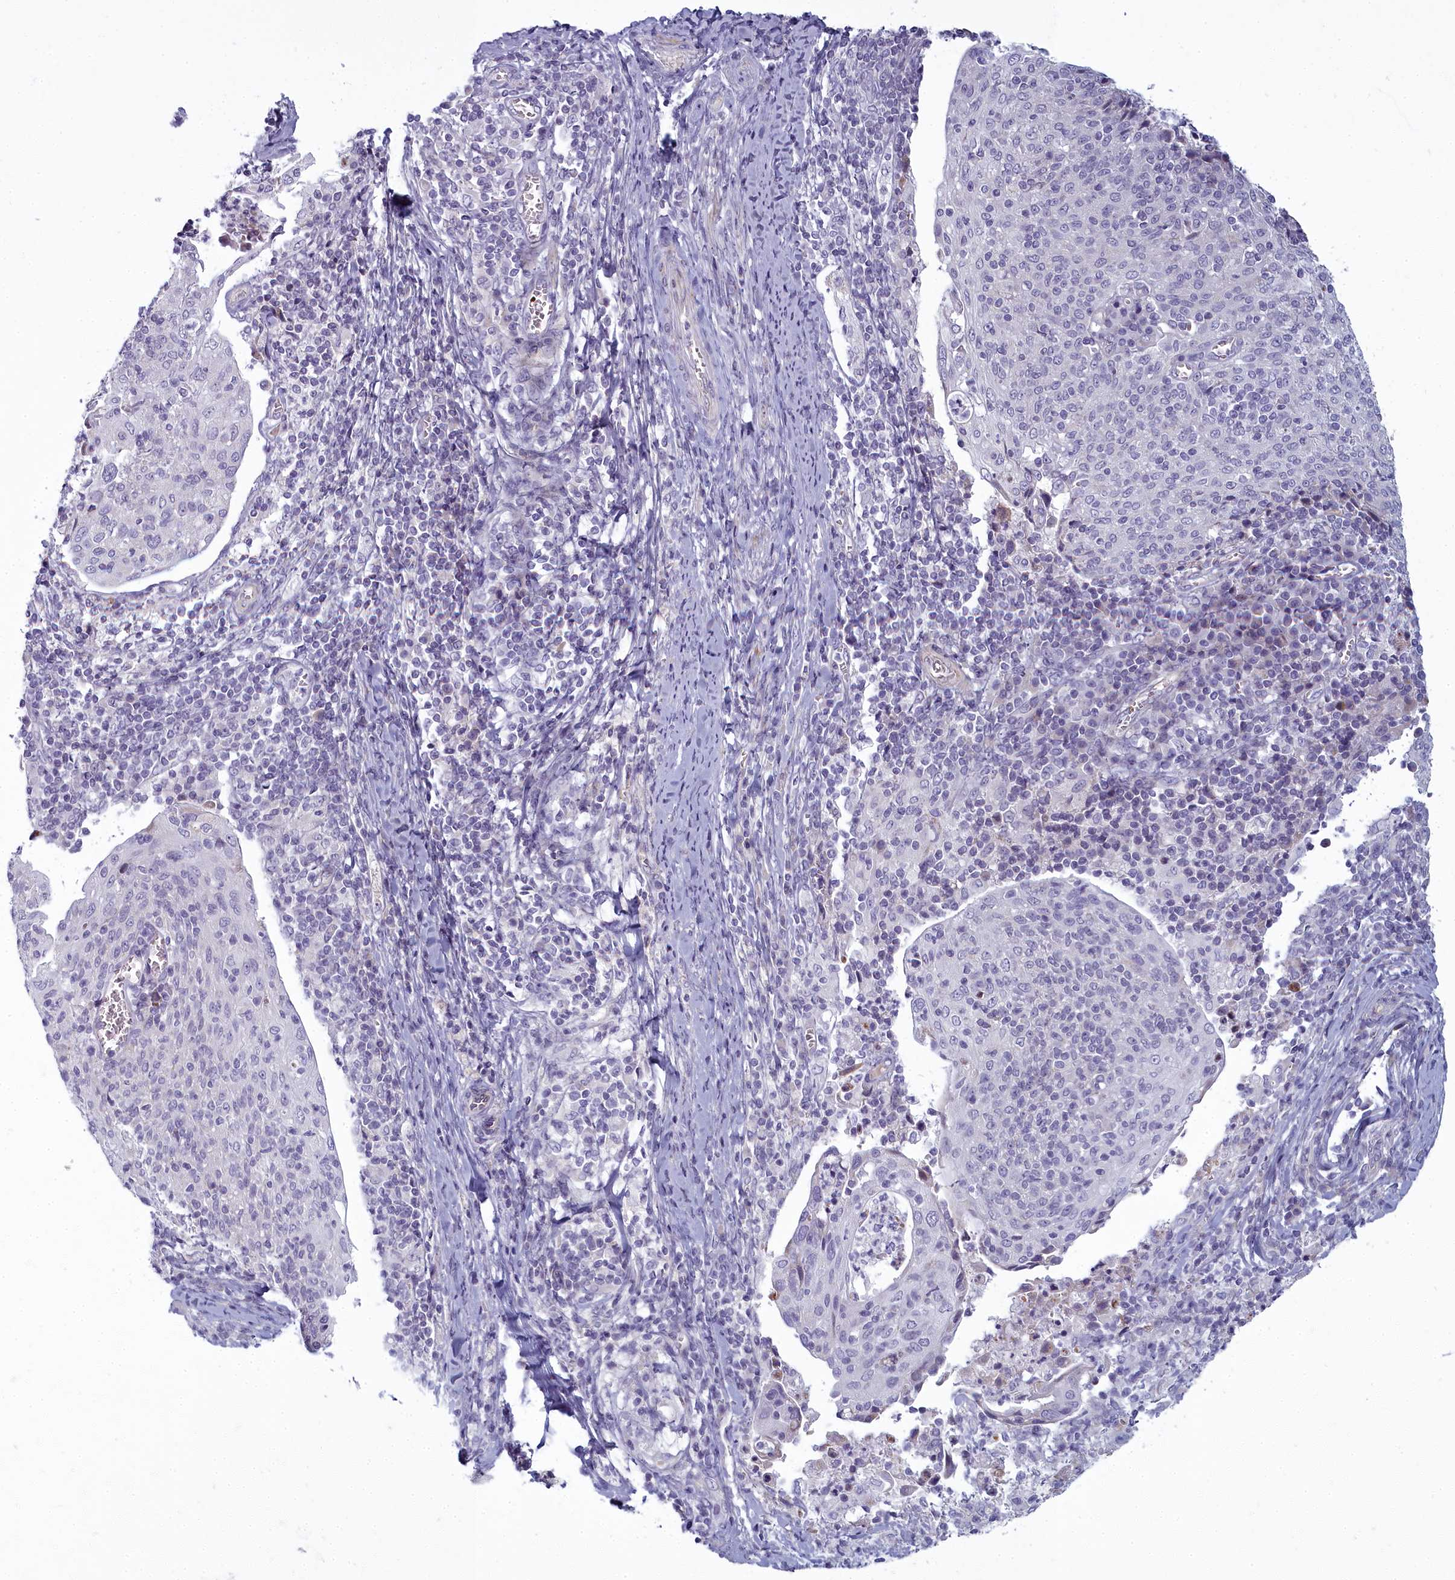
{"staining": {"intensity": "negative", "quantity": "none", "location": "none"}, "tissue": "cervical cancer", "cell_type": "Tumor cells", "image_type": "cancer", "snomed": [{"axis": "morphology", "description": "Squamous cell carcinoma, NOS"}, {"axis": "topography", "description": "Cervix"}], "caption": "This is a photomicrograph of immunohistochemistry (IHC) staining of cervical squamous cell carcinoma, which shows no expression in tumor cells.", "gene": "ARL15", "patient": {"sex": "female", "age": 52}}